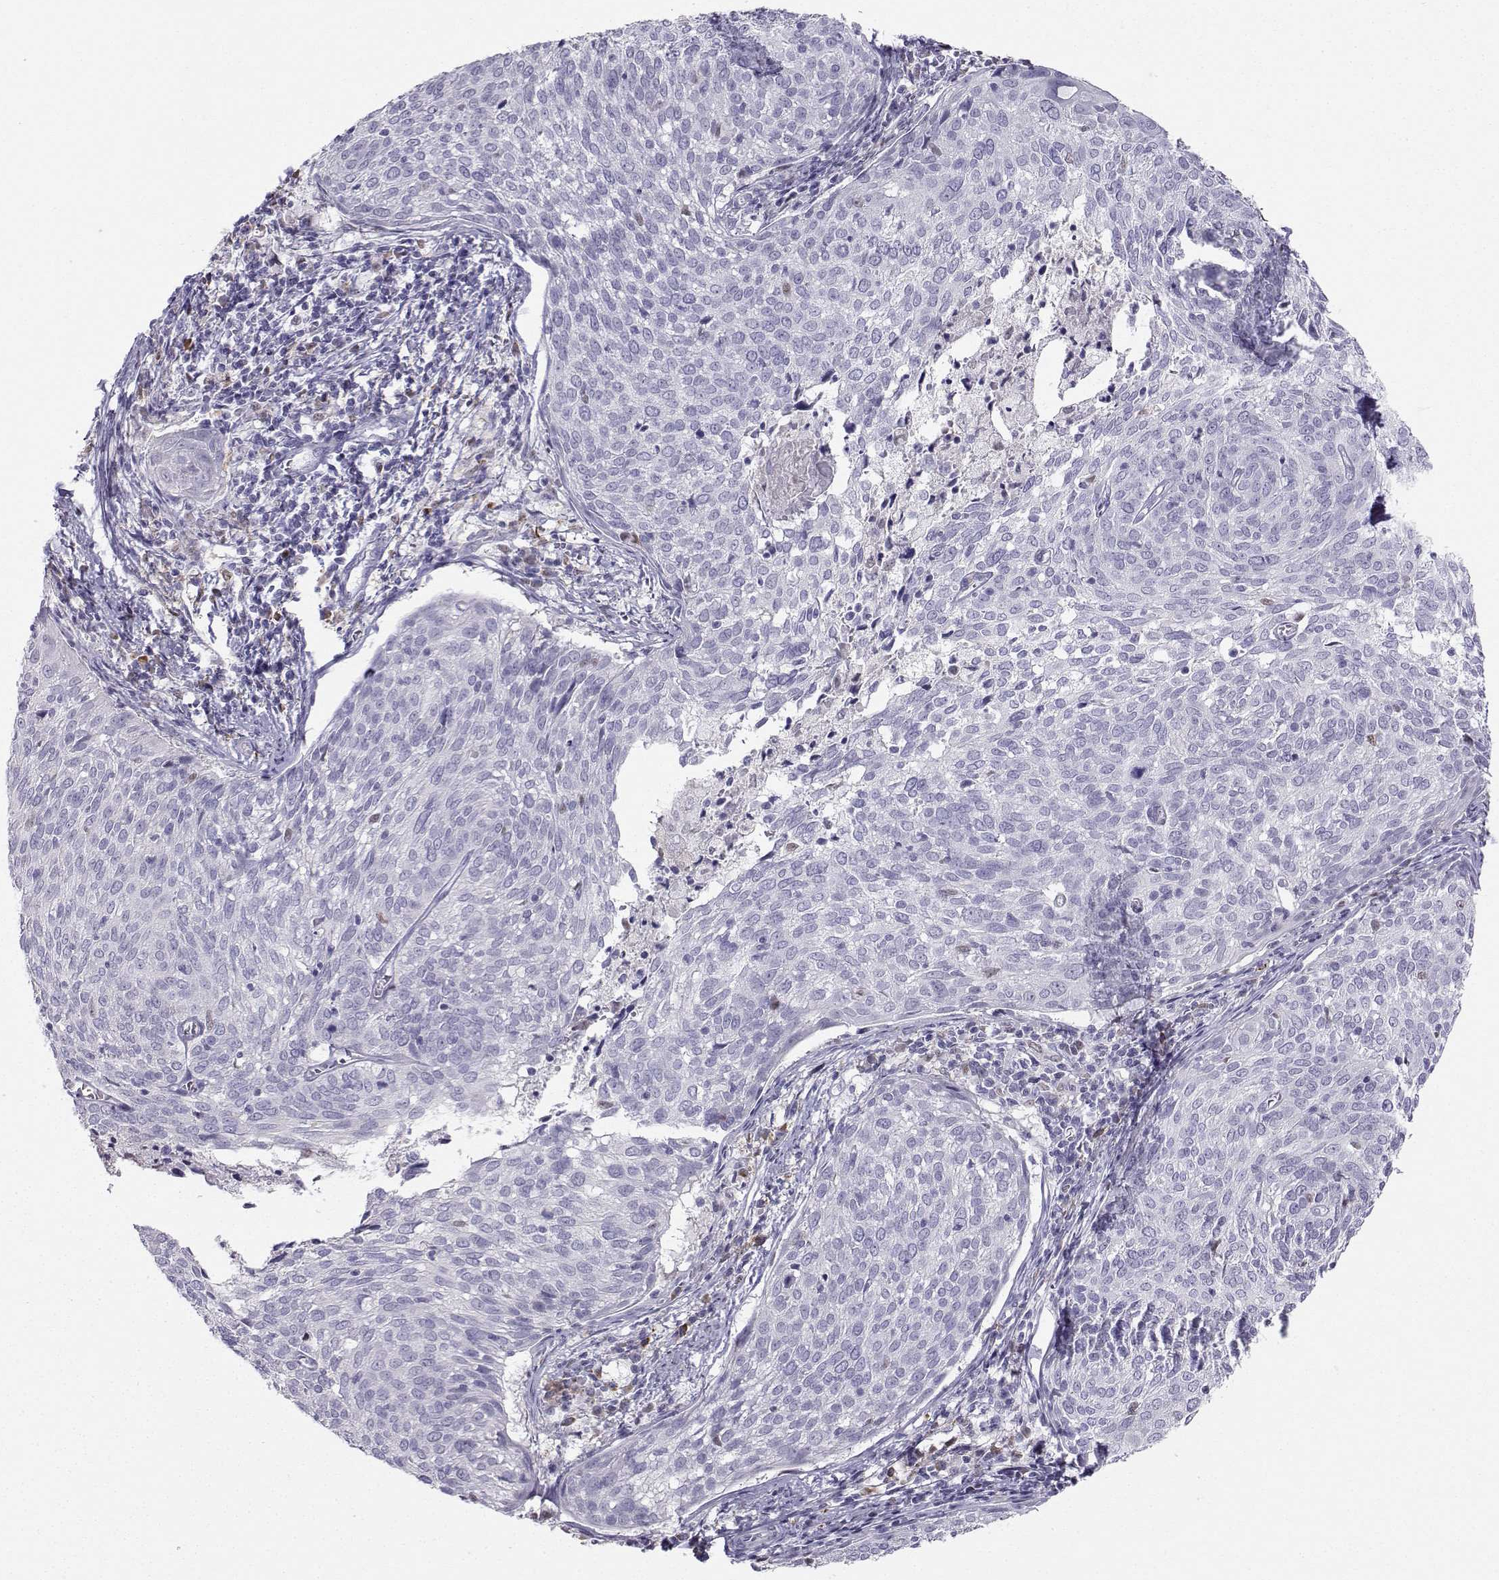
{"staining": {"intensity": "negative", "quantity": "none", "location": "none"}, "tissue": "cervical cancer", "cell_type": "Tumor cells", "image_type": "cancer", "snomed": [{"axis": "morphology", "description": "Squamous cell carcinoma, NOS"}, {"axis": "topography", "description": "Cervix"}], "caption": "Image shows no significant protein expression in tumor cells of cervical squamous cell carcinoma.", "gene": "DCLK3", "patient": {"sex": "female", "age": 39}}